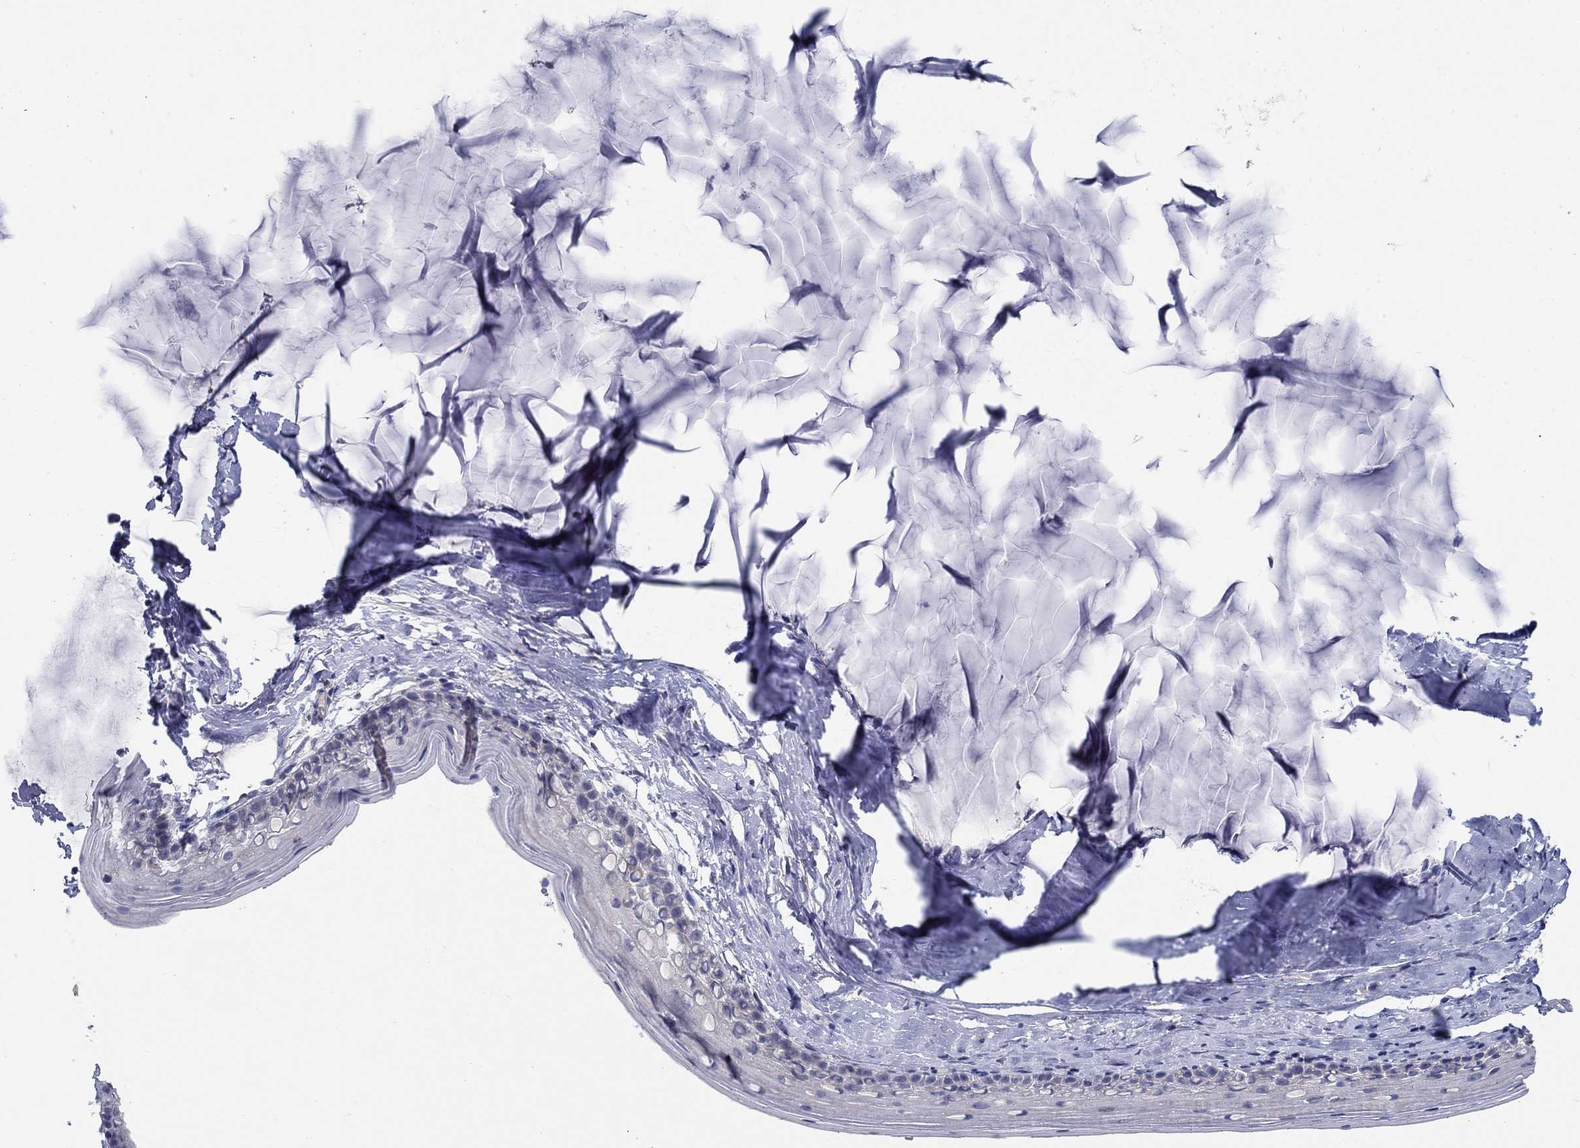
{"staining": {"intensity": "negative", "quantity": "none", "location": "none"}, "tissue": "cervix", "cell_type": "Glandular cells", "image_type": "normal", "snomed": [{"axis": "morphology", "description": "Normal tissue, NOS"}, {"axis": "topography", "description": "Cervix"}], "caption": "Immunohistochemical staining of unremarkable human cervix demonstrates no significant positivity in glandular cells.", "gene": "GRK7", "patient": {"sex": "female", "age": 40}}